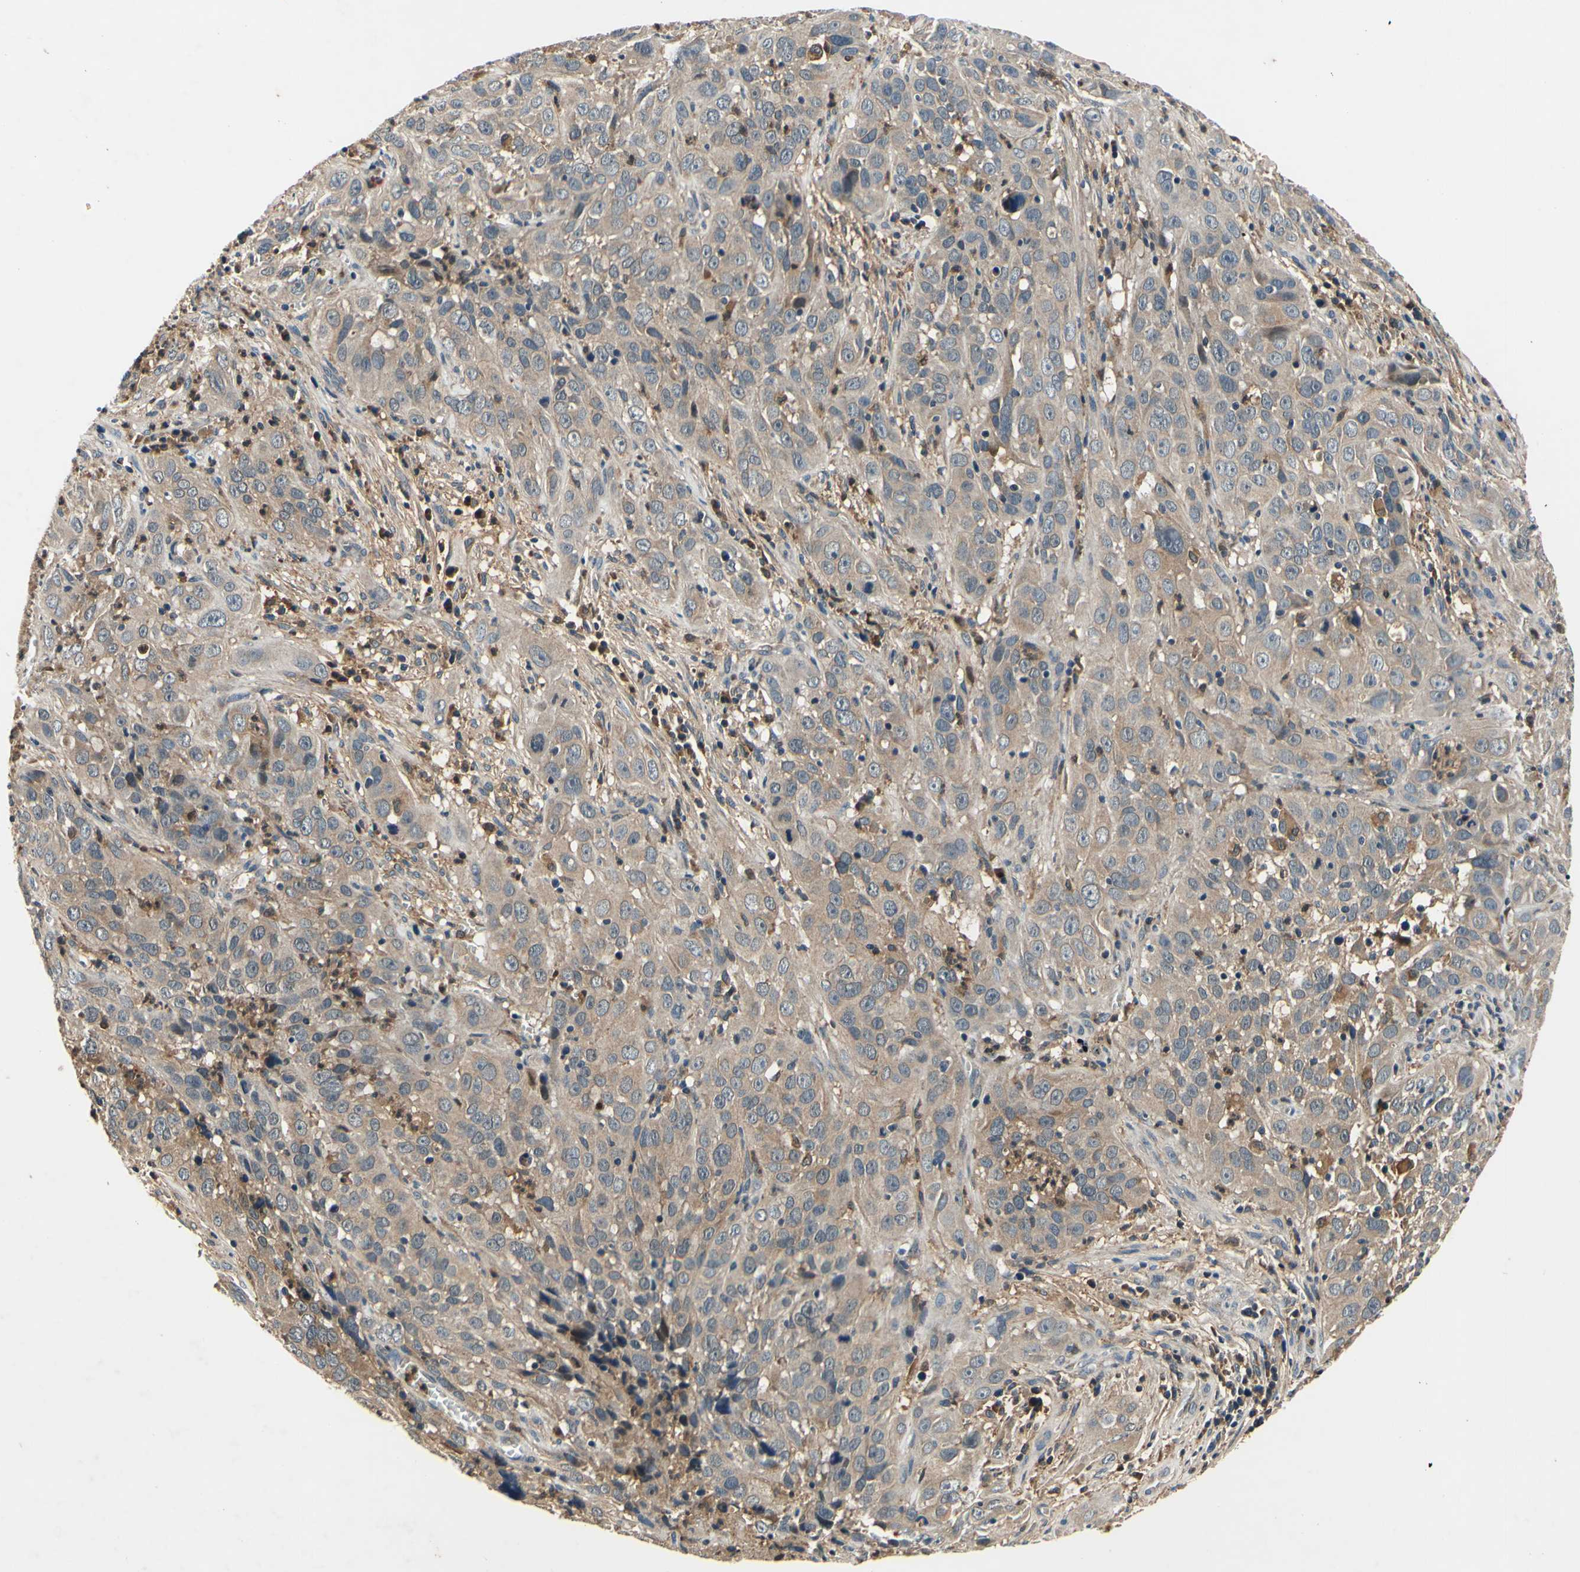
{"staining": {"intensity": "weak", "quantity": ">75%", "location": "cytoplasmic/membranous"}, "tissue": "cervical cancer", "cell_type": "Tumor cells", "image_type": "cancer", "snomed": [{"axis": "morphology", "description": "Squamous cell carcinoma, NOS"}, {"axis": "topography", "description": "Cervix"}], "caption": "Cervical cancer stained with a brown dye demonstrates weak cytoplasmic/membranous positive staining in approximately >75% of tumor cells.", "gene": "PLA2G4A", "patient": {"sex": "female", "age": 32}}